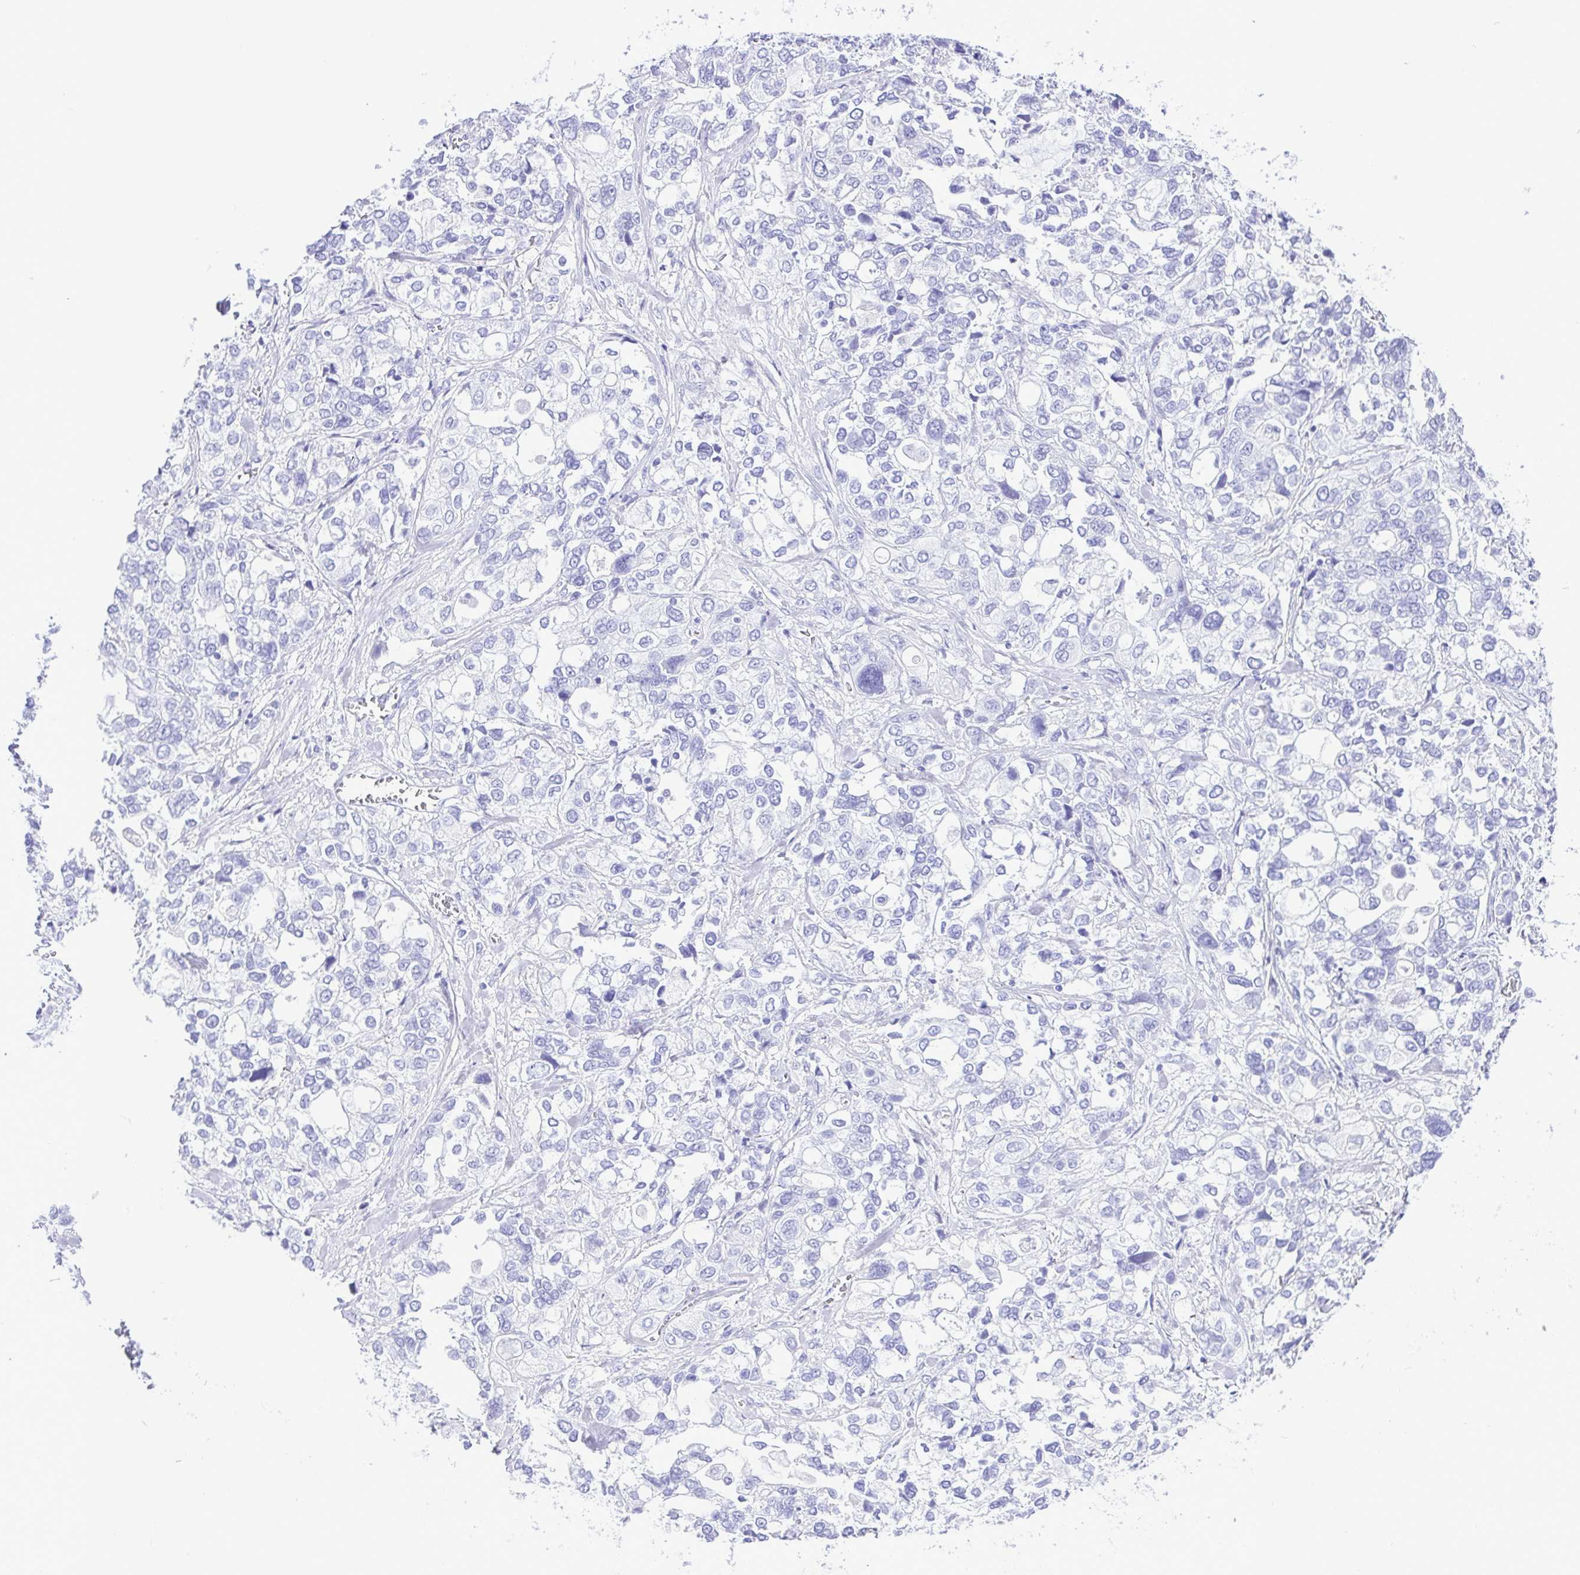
{"staining": {"intensity": "negative", "quantity": "none", "location": "none"}, "tissue": "stomach cancer", "cell_type": "Tumor cells", "image_type": "cancer", "snomed": [{"axis": "morphology", "description": "Adenocarcinoma, NOS"}, {"axis": "topography", "description": "Stomach, upper"}], "caption": "An immunohistochemistry (IHC) photomicrograph of stomach cancer is shown. There is no staining in tumor cells of stomach cancer.", "gene": "SYT1", "patient": {"sex": "female", "age": 81}}